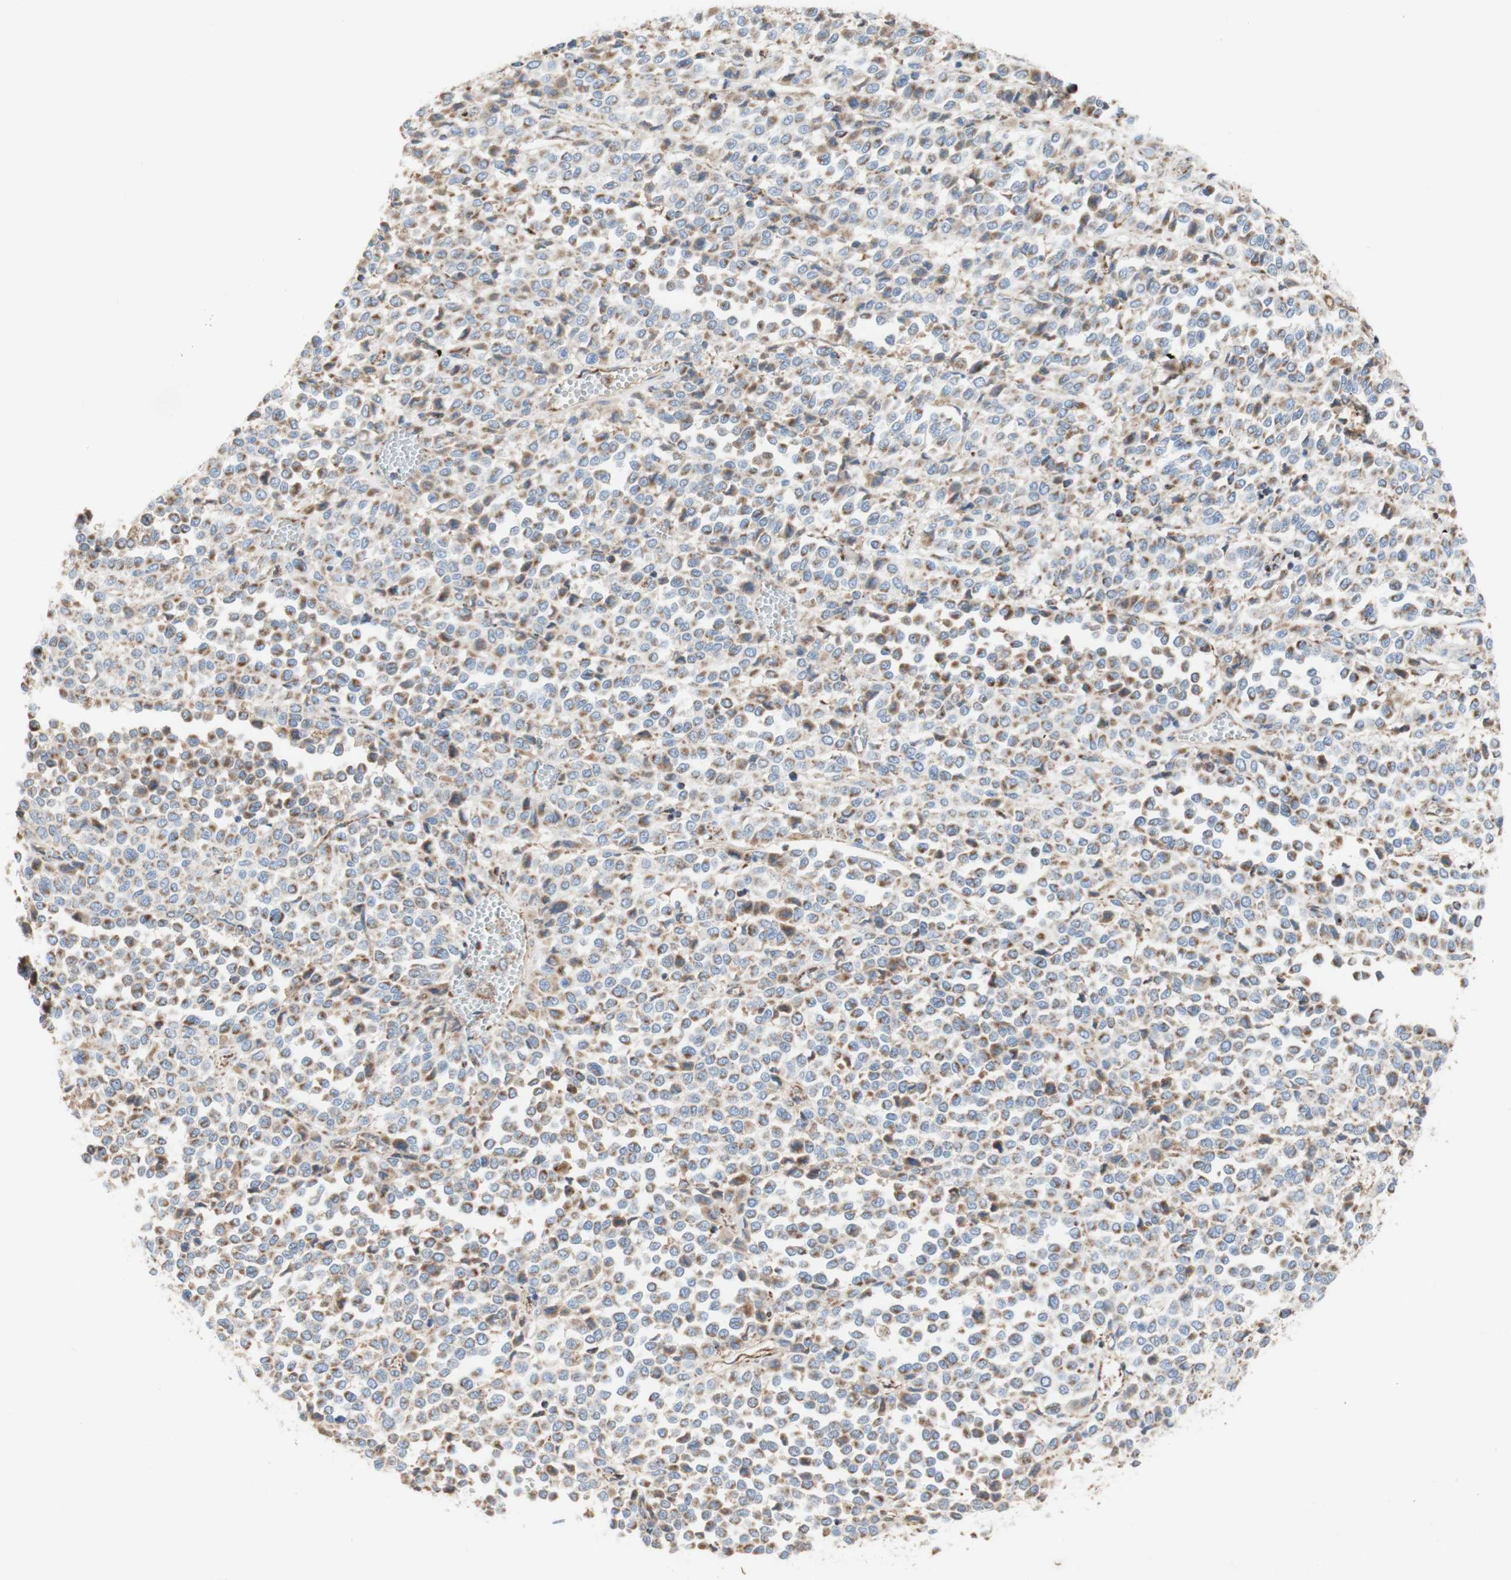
{"staining": {"intensity": "moderate", "quantity": ">75%", "location": "cytoplasmic/membranous"}, "tissue": "melanoma", "cell_type": "Tumor cells", "image_type": "cancer", "snomed": [{"axis": "morphology", "description": "Malignant melanoma, Metastatic site"}, {"axis": "topography", "description": "Pancreas"}], "caption": "Immunohistochemical staining of human melanoma exhibits medium levels of moderate cytoplasmic/membranous protein staining in about >75% of tumor cells. (DAB IHC with brightfield microscopy, high magnification).", "gene": "SDHB", "patient": {"sex": "female", "age": 30}}